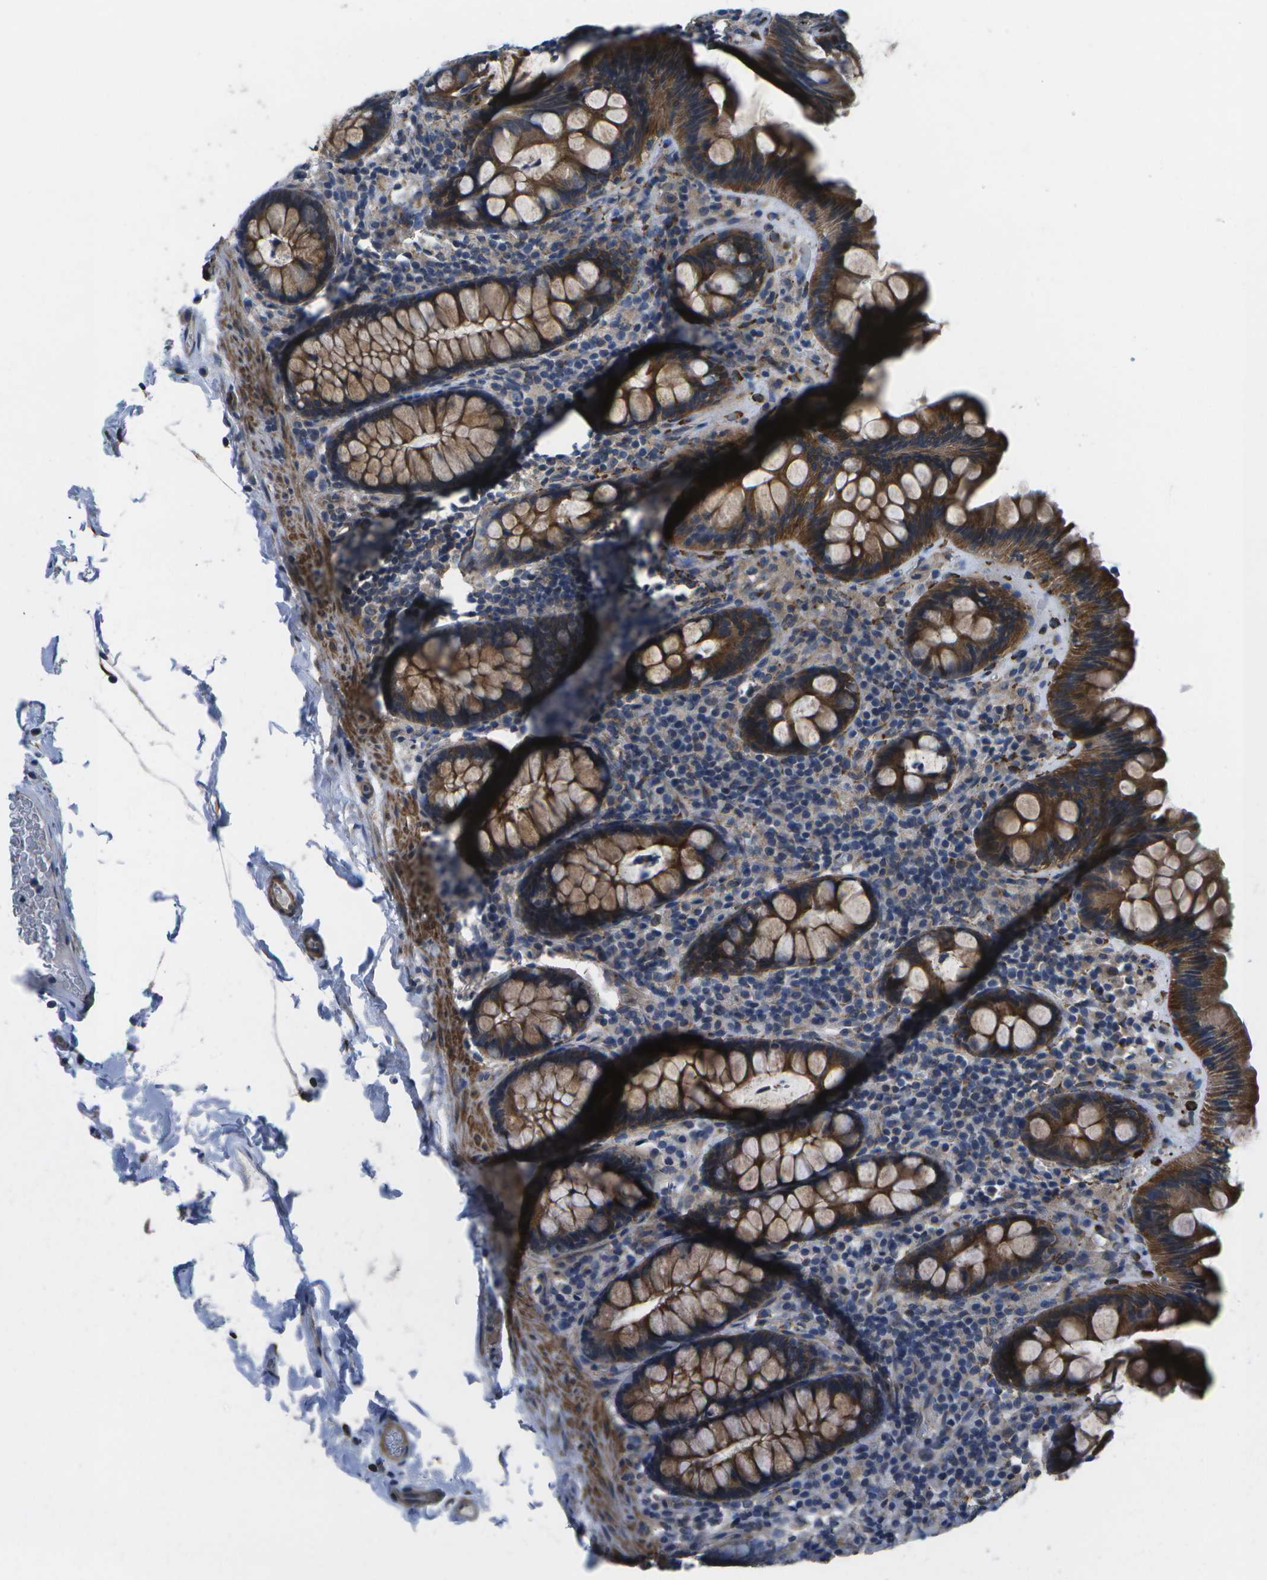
{"staining": {"intensity": "weak", "quantity": ">75%", "location": "cytoplasmic/membranous"}, "tissue": "colon", "cell_type": "Endothelial cells", "image_type": "normal", "snomed": [{"axis": "morphology", "description": "Normal tissue, NOS"}, {"axis": "topography", "description": "Colon"}], "caption": "Colon stained with IHC exhibits weak cytoplasmic/membranous positivity in approximately >75% of endothelial cells. The staining is performed using DAB (3,3'-diaminobenzidine) brown chromogen to label protein expression. The nuclei are counter-stained blue using hematoxylin.", "gene": "P3H1", "patient": {"sex": "female", "age": 80}}